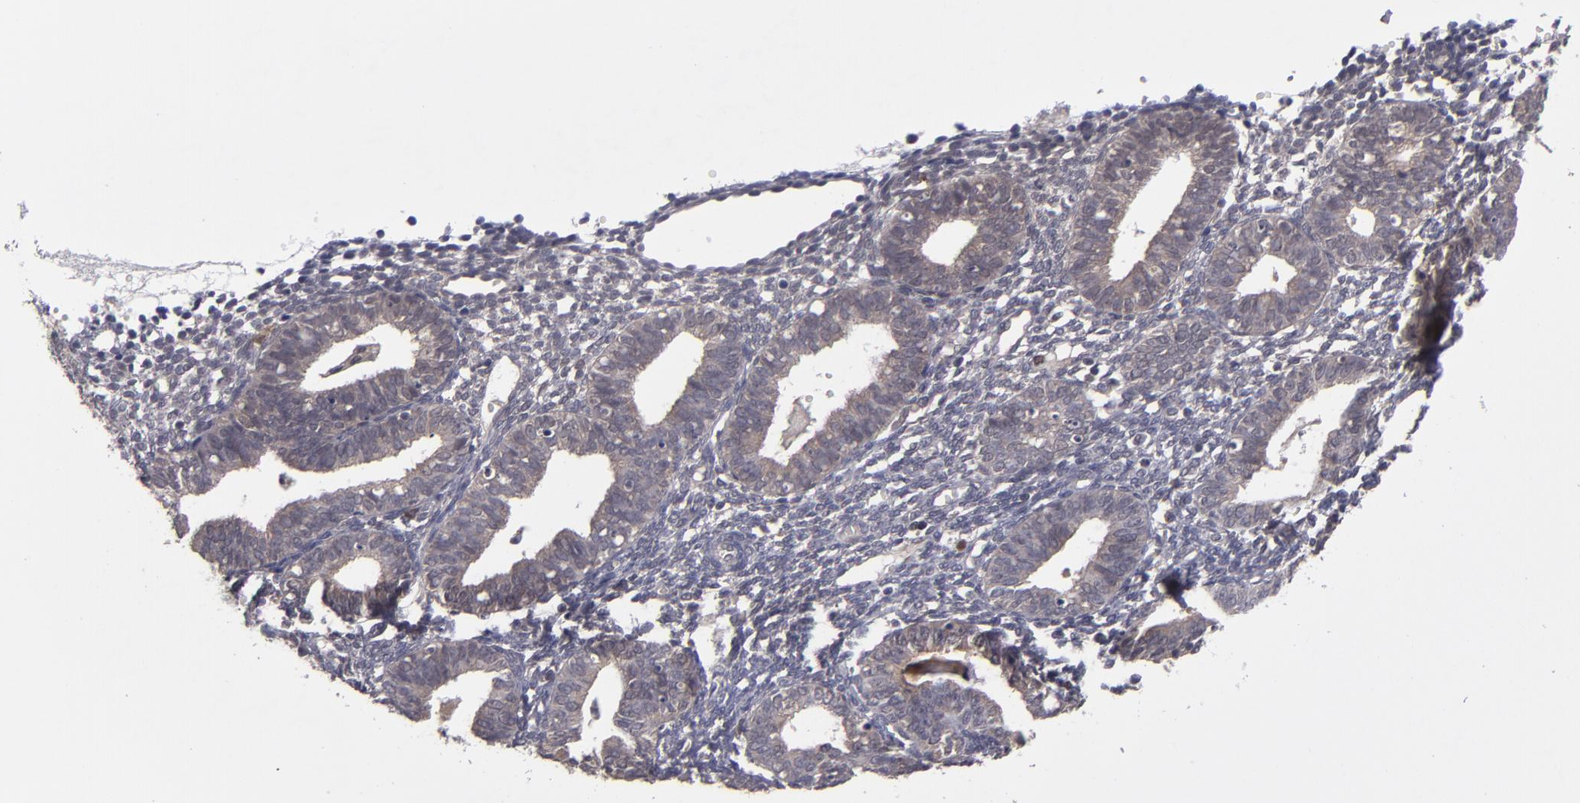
{"staining": {"intensity": "negative", "quantity": "none", "location": "none"}, "tissue": "endometrium", "cell_type": "Cells in endometrial stroma", "image_type": "normal", "snomed": [{"axis": "morphology", "description": "Normal tissue, NOS"}, {"axis": "topography", "description": "Endometrium"}], "caption": "IHC photomicrograph of unremarkable endometrium: human endometrium stained with DAB (3,3'-diaminobenzidine) displays no significant protein expression in cells in endometrial stroma. The staining was performed using DAB to visualize the protein expression in brown, while the nuclei were stained in blue with hematoxylin (Magnification: 20x).", "gene": "TYMS", "patient": {"sex": "female", "age": 61}}